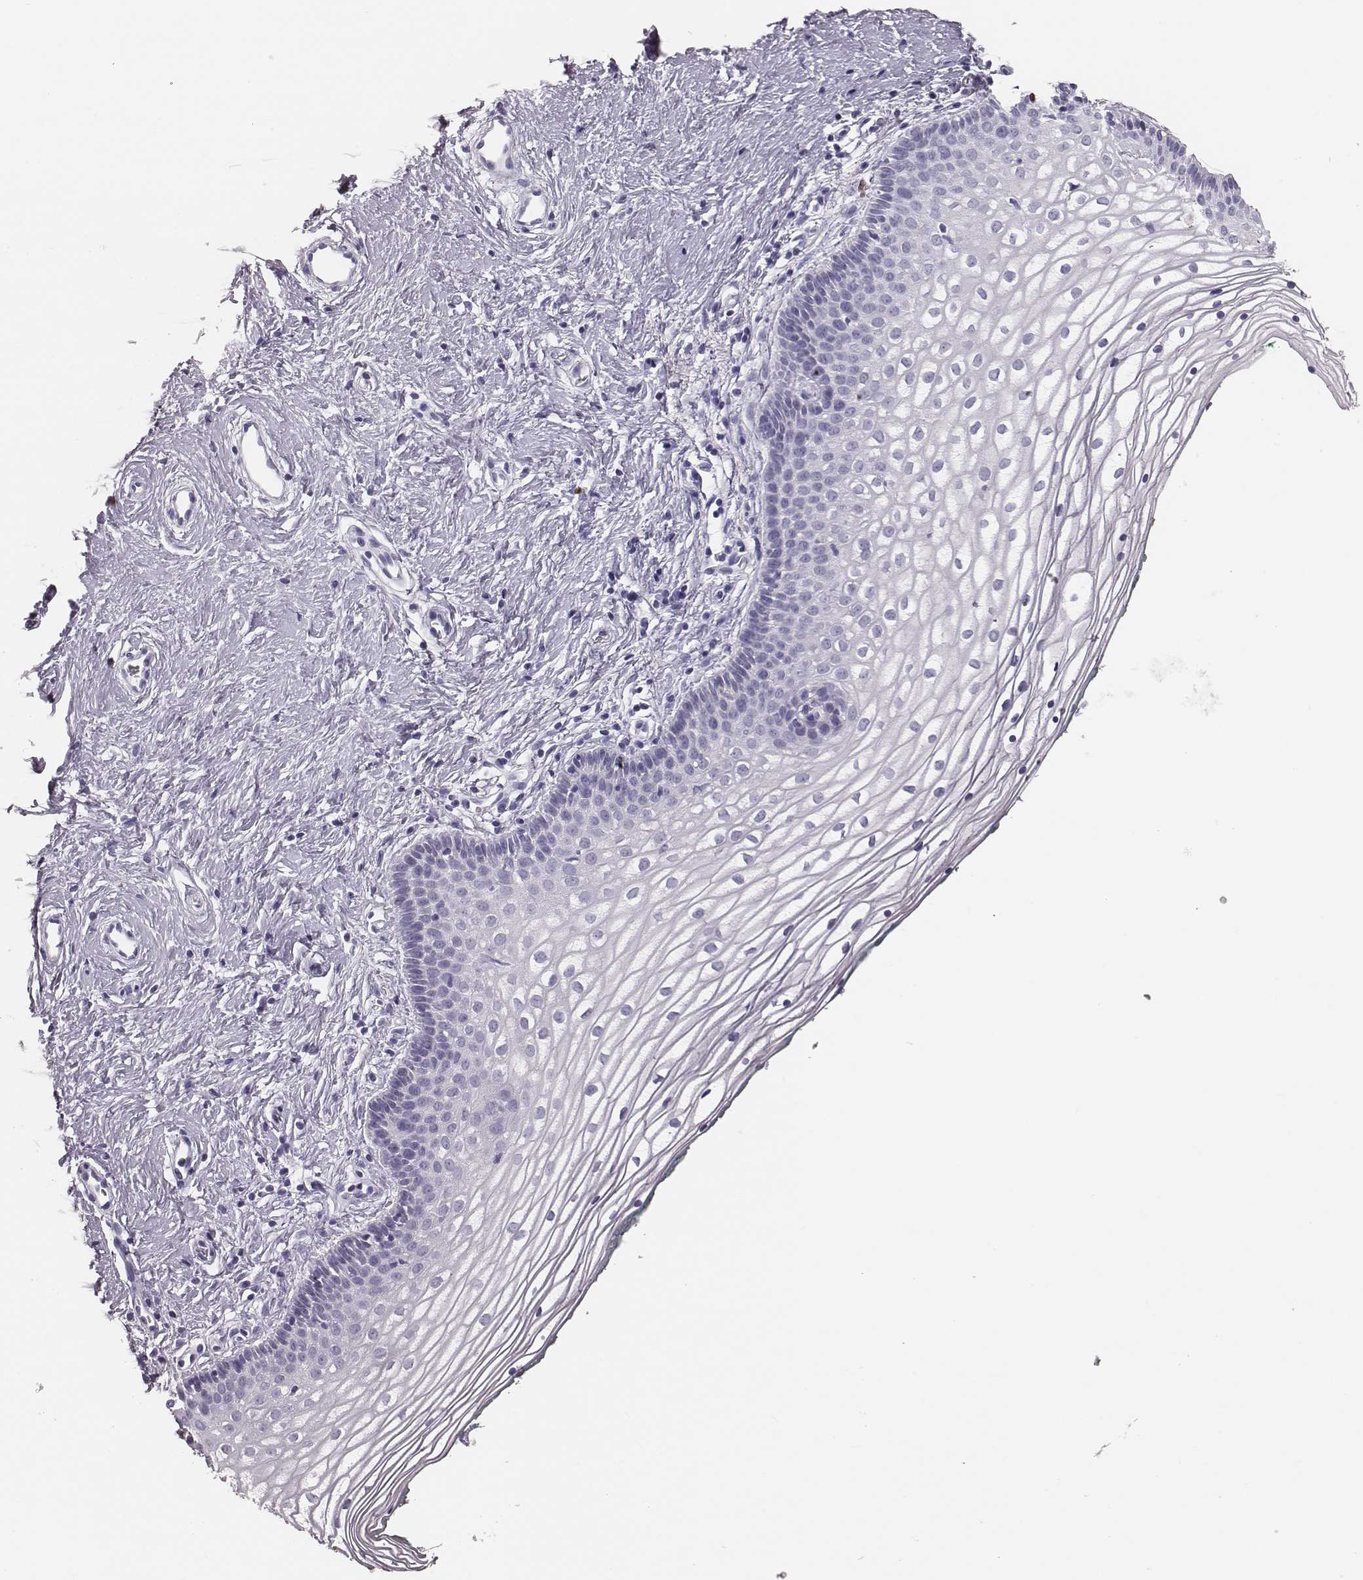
{"staining": {"intensity": "negative", "quantity": "none", "location": "none"}, "tissue": "vagina", "cell_type": "Squamous epithelial cells", "image_type": "normal", "snomed": [{"axis": "morphology", "description": "Normal tissue, NOS"}, {"axis": "topography", "description": "Vagina"}], "caption": "This histopathology image is of benign vagina stained with IHC to label a protein in brown with the nuclei are counter-stained blue. There is no positivity in squamous epithelial cells.", "gene": "H1", "patient": {"sex": "female", "age": 36}}